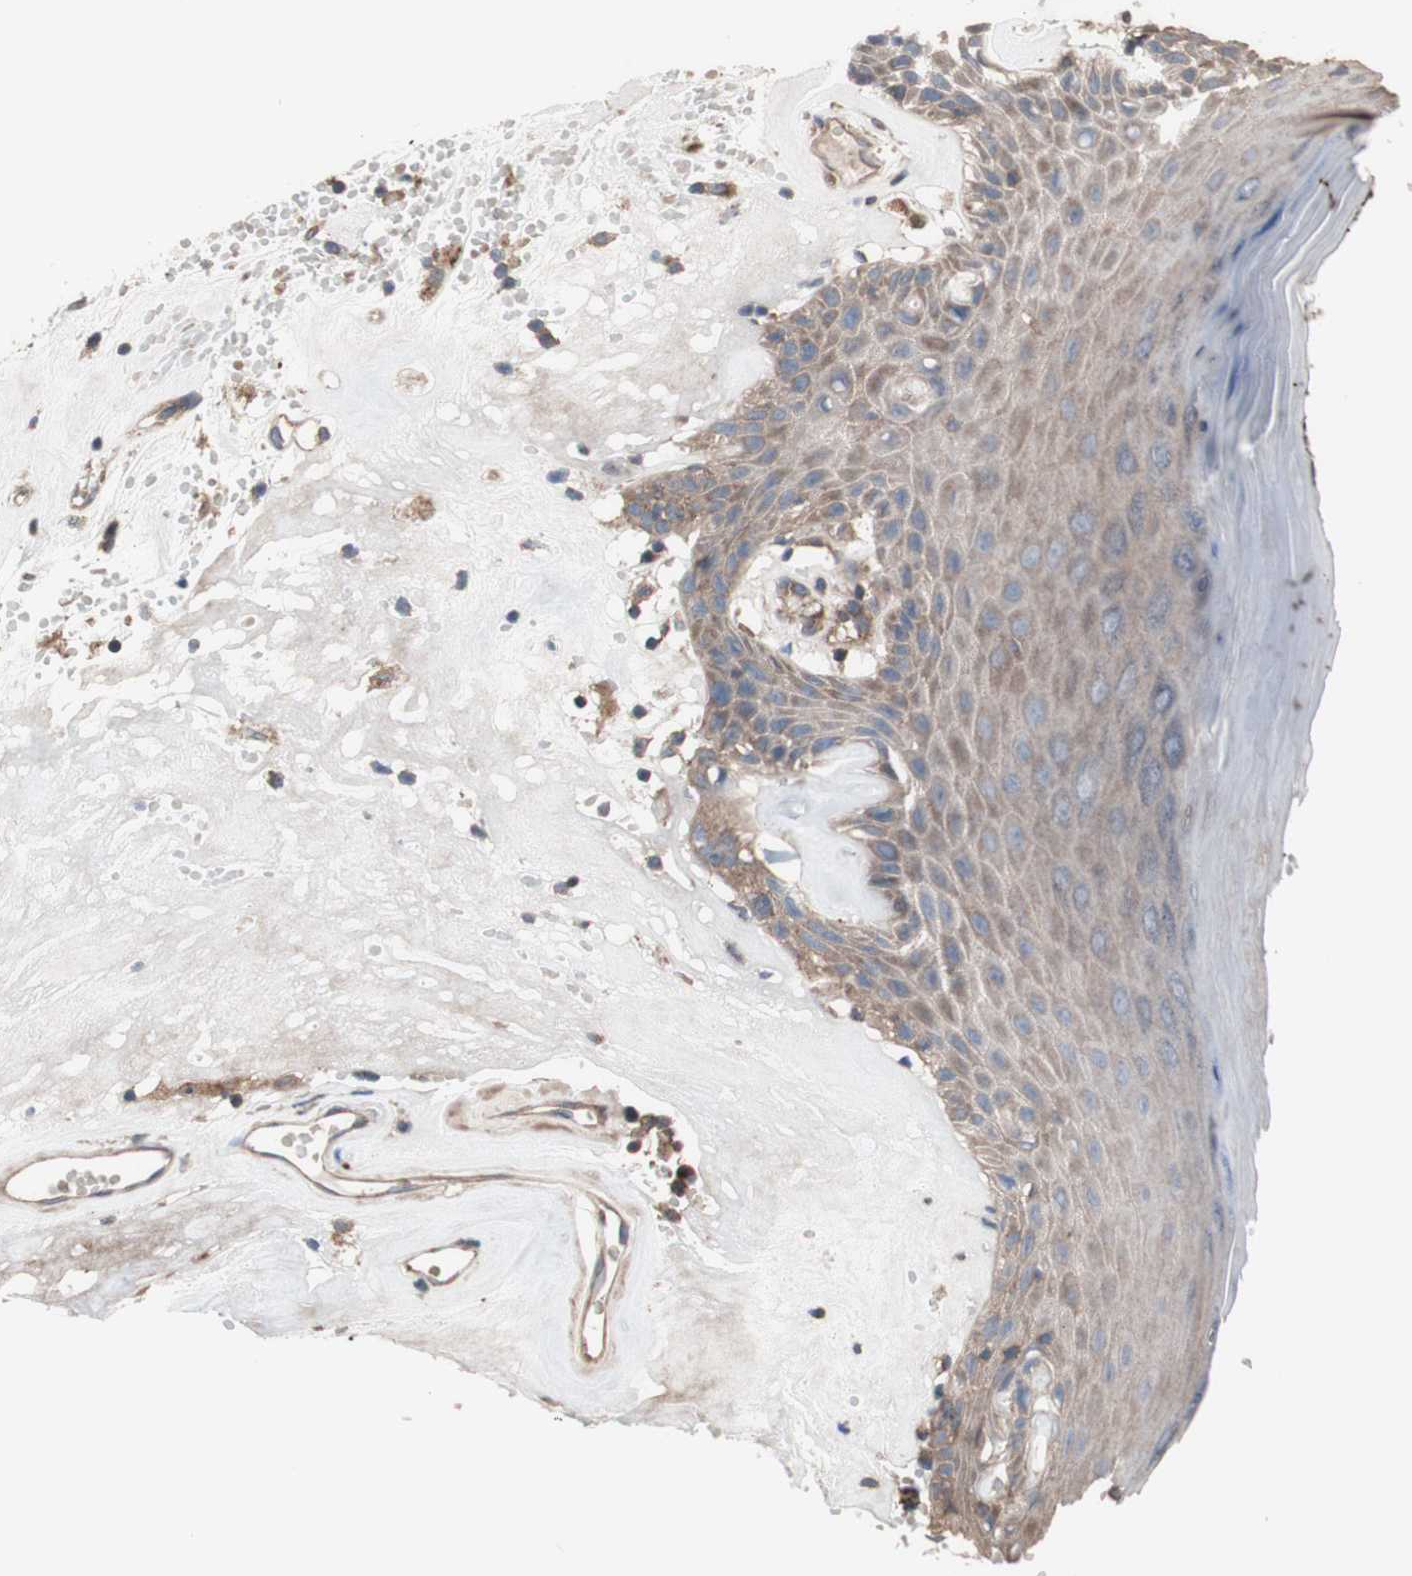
{"staining": {"intensity": "moderate", "quantity": ">75%", "location": "cytoplasmic/membranous"}, "tissue": "skin", "cell_type": "Epidermal cells", "image_type": "normal", "snomed": [{"axis": "morphology", "description": "Normal tissue, NOS"}, {"axis": "morphology", "description": "Inflammation, NOS"}, {"axis": "topography", "description": "Vulva"}], "caption": "Immunohistochemistry (IHC) staining of benign skin, which exhibits medium levels of moderate cytoplasmic/membranous staining in approximately >75% of epidermal cells indicating moderate cytoplasmic/membranous protein positivity. The staining was performed using DAB (brown) for protein detection and nuclei were counterstained in hematoxylin (blue).", "gene": "COPB1", "patient": {"sex": "female", "age": 84}}